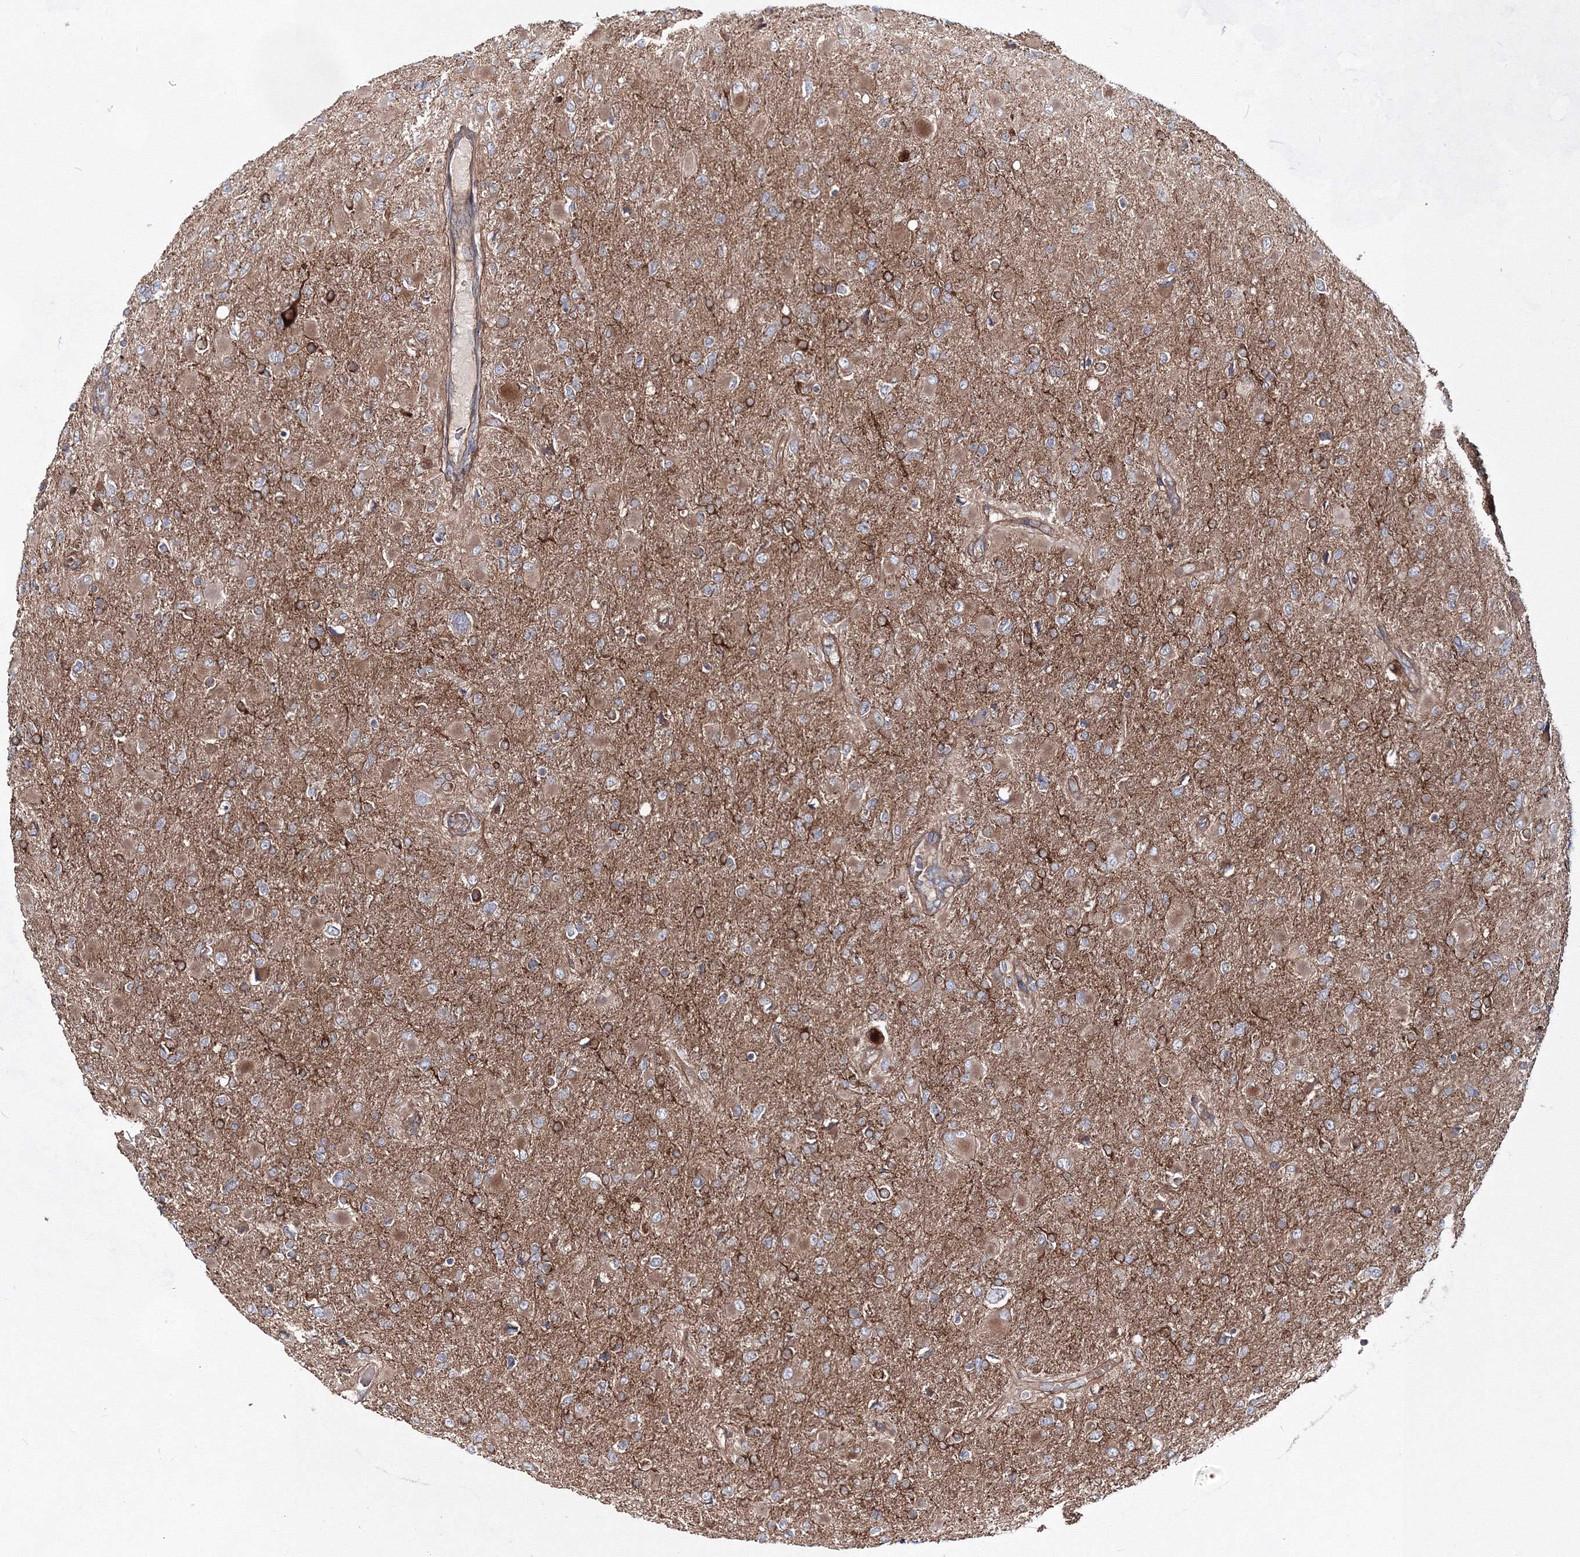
{"staining": {"intensity": "moderate", "quantity": "25%-75%", "location": "cytoplasmic/membranous"}, "tissue": "glioma", "cell_type": "Tumor cells", "image_type": "cancer", "snomed": [{"axis": "morphology", "description": "Glioma, malignant, High grade"}, {"axis": "topography", "description": "Cerebral cortex"}], "caption": "The image displays immunohistochemical staining of malignant high-grade glioma. There is moderate cytoplasmic/membranous positivity is appreciated in approximately 25%-75% of tumor cells.", "gene": "EXOC6", "patient": {"sex": "female", "age": 36}}